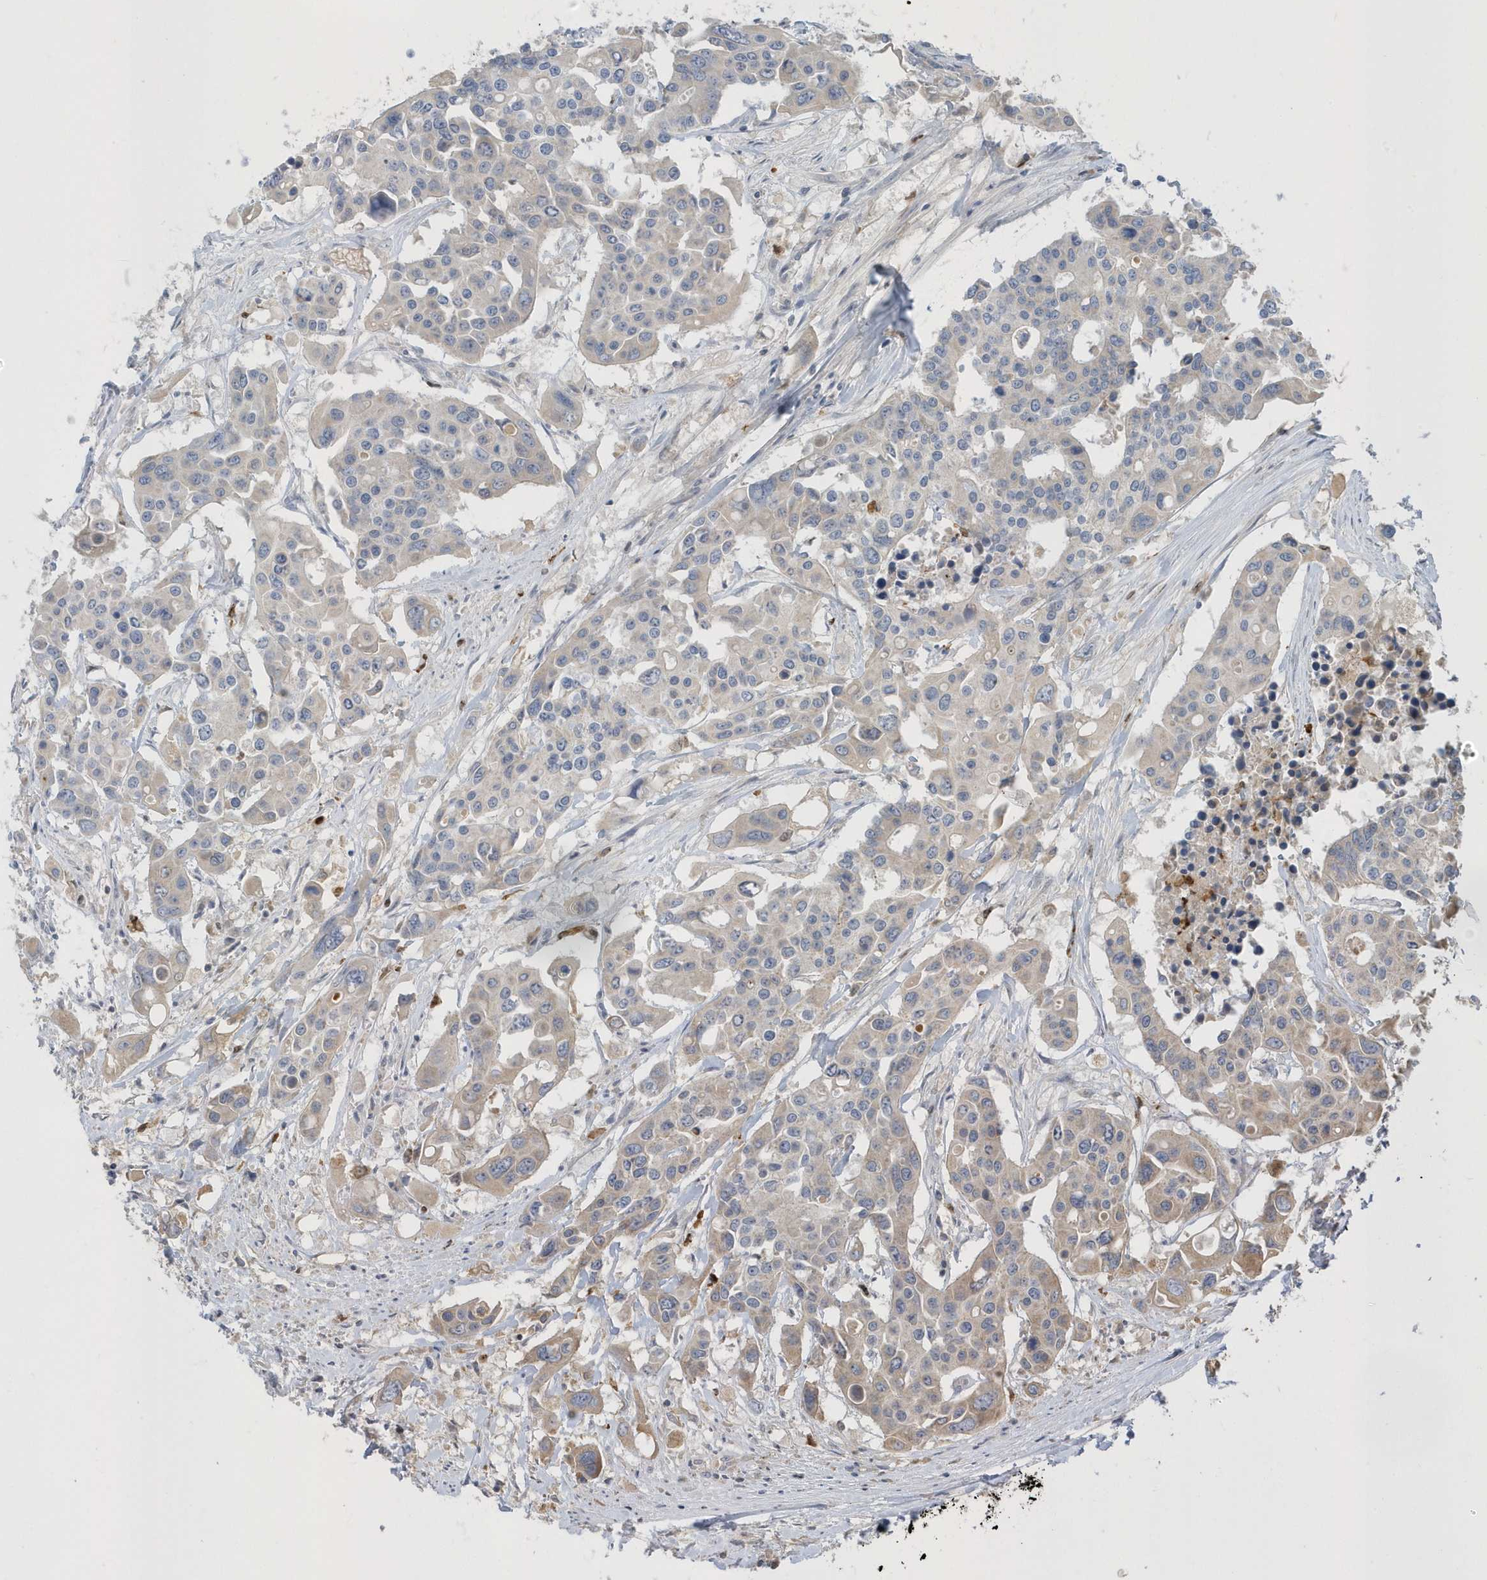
{"staining": {"intensity": "weak", "quantity": "<25%", "location": "cytoplasmic/membranous"}, "tissue": "colorectal cancer", "cell_type": "Tumor cells", "image_type": "cancer", "snomed": [{"axis": "morphology", "description": "Adenocarcinoma, NOS"}, {"axis": "topography", "description": "Colon"}], "caption": "Histopathology image shows no protein expression in tumor cells of colorectal cancer (adenocarcinoma) tissue.", "gene": "DPP9", "patient": {"sex": "male", "age": 77}}